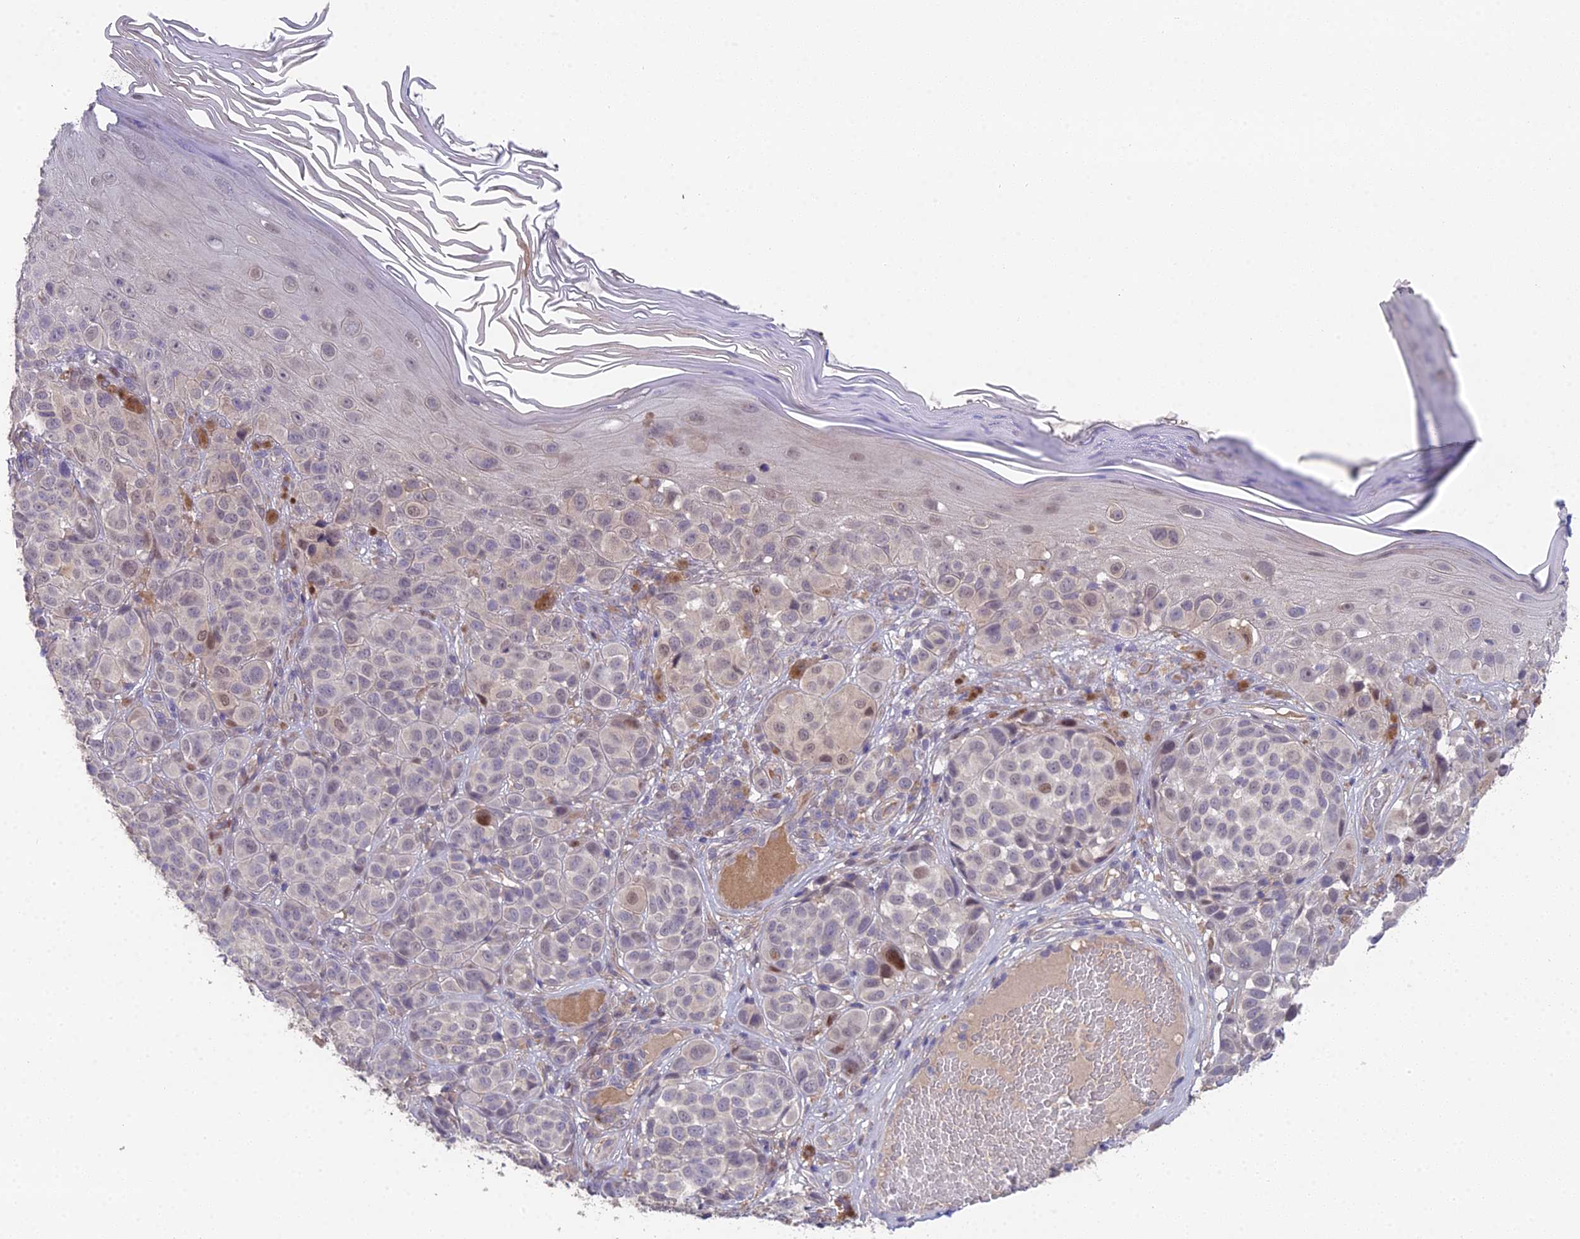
{"staining": {"intensity": "negative", "quantity": "none", "location": "none"}, "tissue": "melanoma", "cell_type": "Tumor cells", "image_type": "cancer", "snomed": [{"axis": "morphology", "description": "Malignant melanoma, NOS"}, {"axis": "topography", "description": "Skin"}], "caption": "IHC of melanoma shows no positivity in tumor cells. (Stains: DAB immunohistochemistry with hematoxylin counter stain, Microscopy: brightfield microscopy at high magnification).", "gene": "PUS10", "patient": {"sex": "male", "age": 38}}